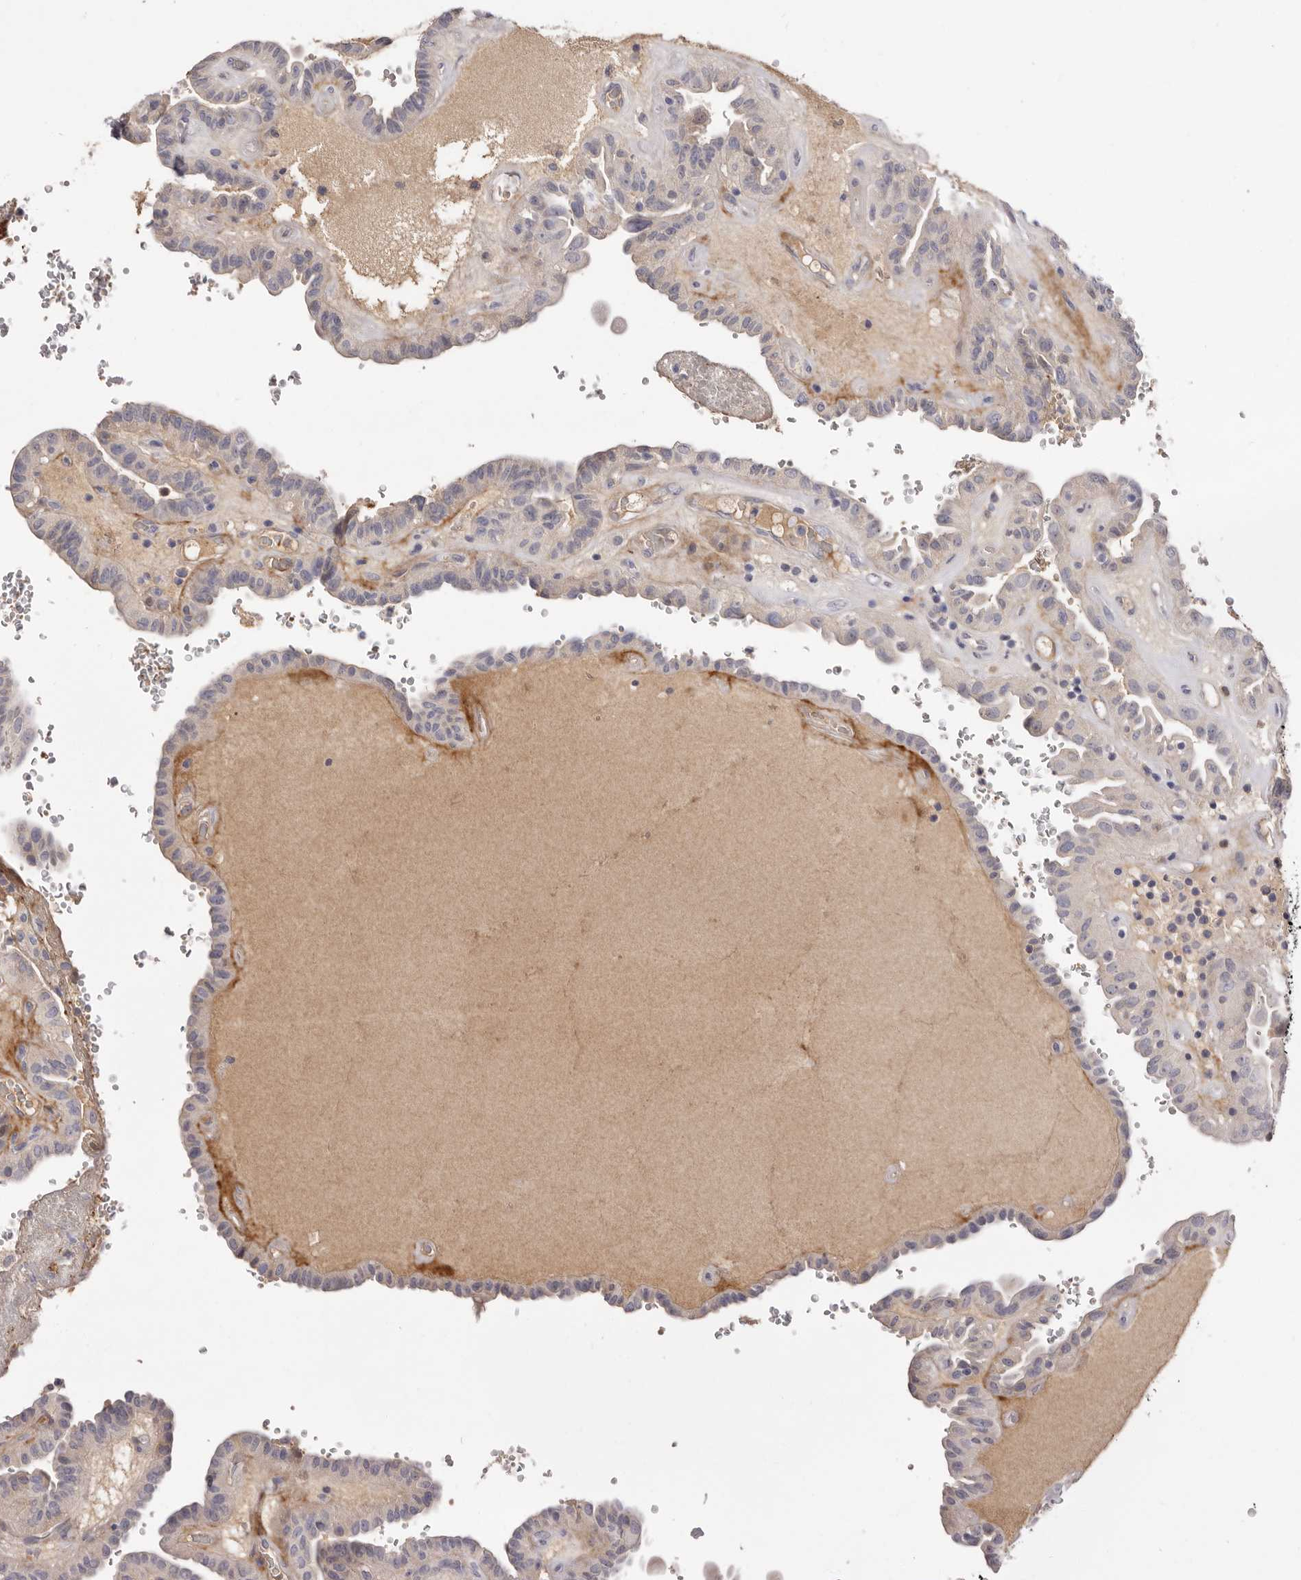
{"staining": {"intensity": "negative", "quantity": "none", "location": "none"}, "tissue": "thyroid cancer", "cell_type": "Tumor cells", "image_type": "cancer", "snomed": [{"axis": "morphology", "description": "Papillary adenocarcinoma, NOS"}, {"axis": "topography", "description": "Thyroid gland"}], "caption": "IHC histopathology image of thyroid cancer (papillary adenocarcinoma) stained for a protein (brown), which displays no positivity in tumor cells. Nuclei are stained in blue.", "gene": "LMLN", "patient": {"sex": "male", "age": 77}}